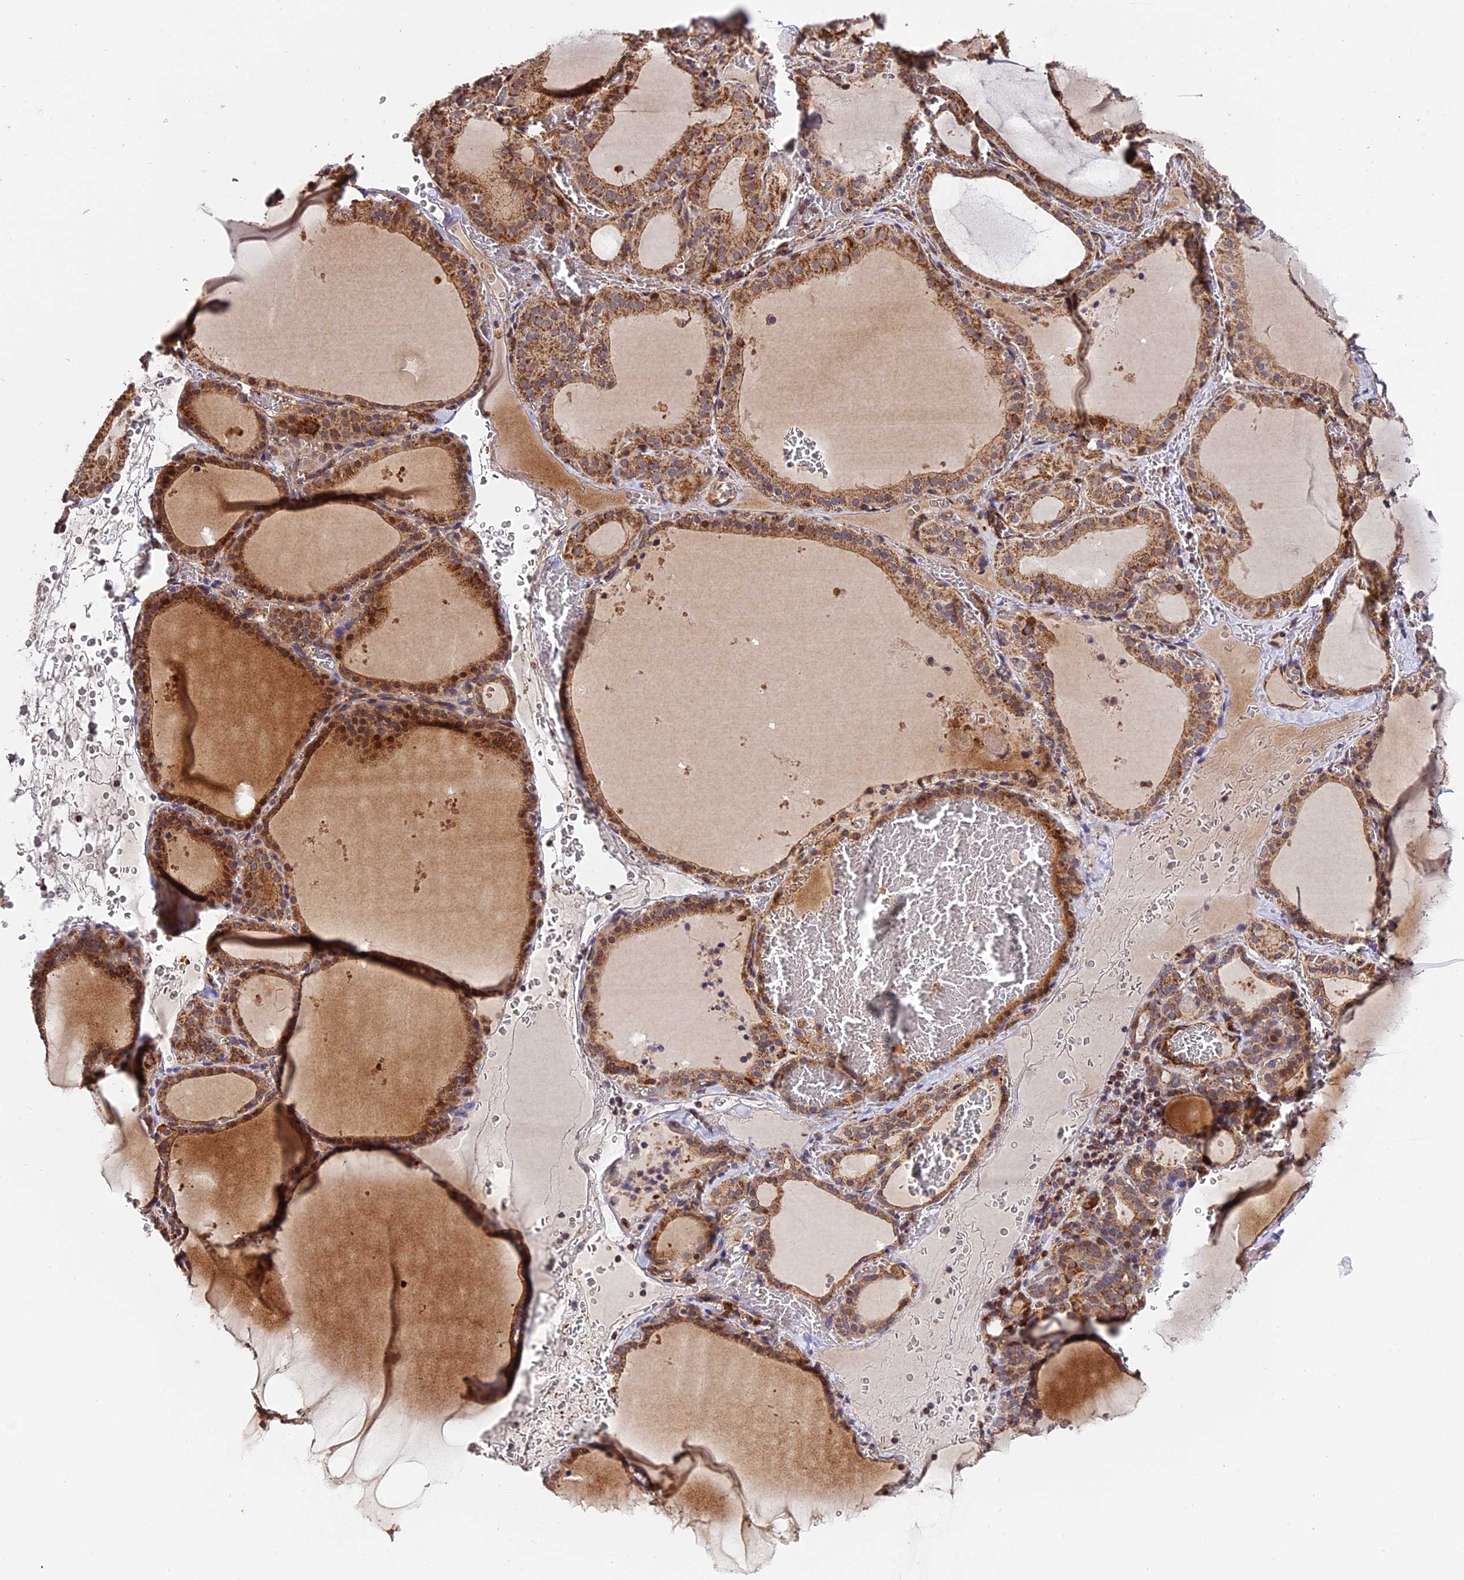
{"staining": {"intensity": "moderate", "quantity": ">75%", "location": "cytoplasmic/membranous"}, "tissue": "thyroid gland", "cell_type": "Glandular cells", "image_type": "normal", "snomed": [{"axis": "morphology", "description": "Normal tissue, NOS"}, {"axis": "topography", "description": "Thyroid gland"}], "caption": "The immunohistochemical stain shows moderate cytoplasmic/membranous expression in glandular cells of benign thyroid gland. The protein of interest is shown in brown color, while the nuclei are stained blue.", "gene": "HERPUD1", "patient": {"sex": "female", "age": 39}}